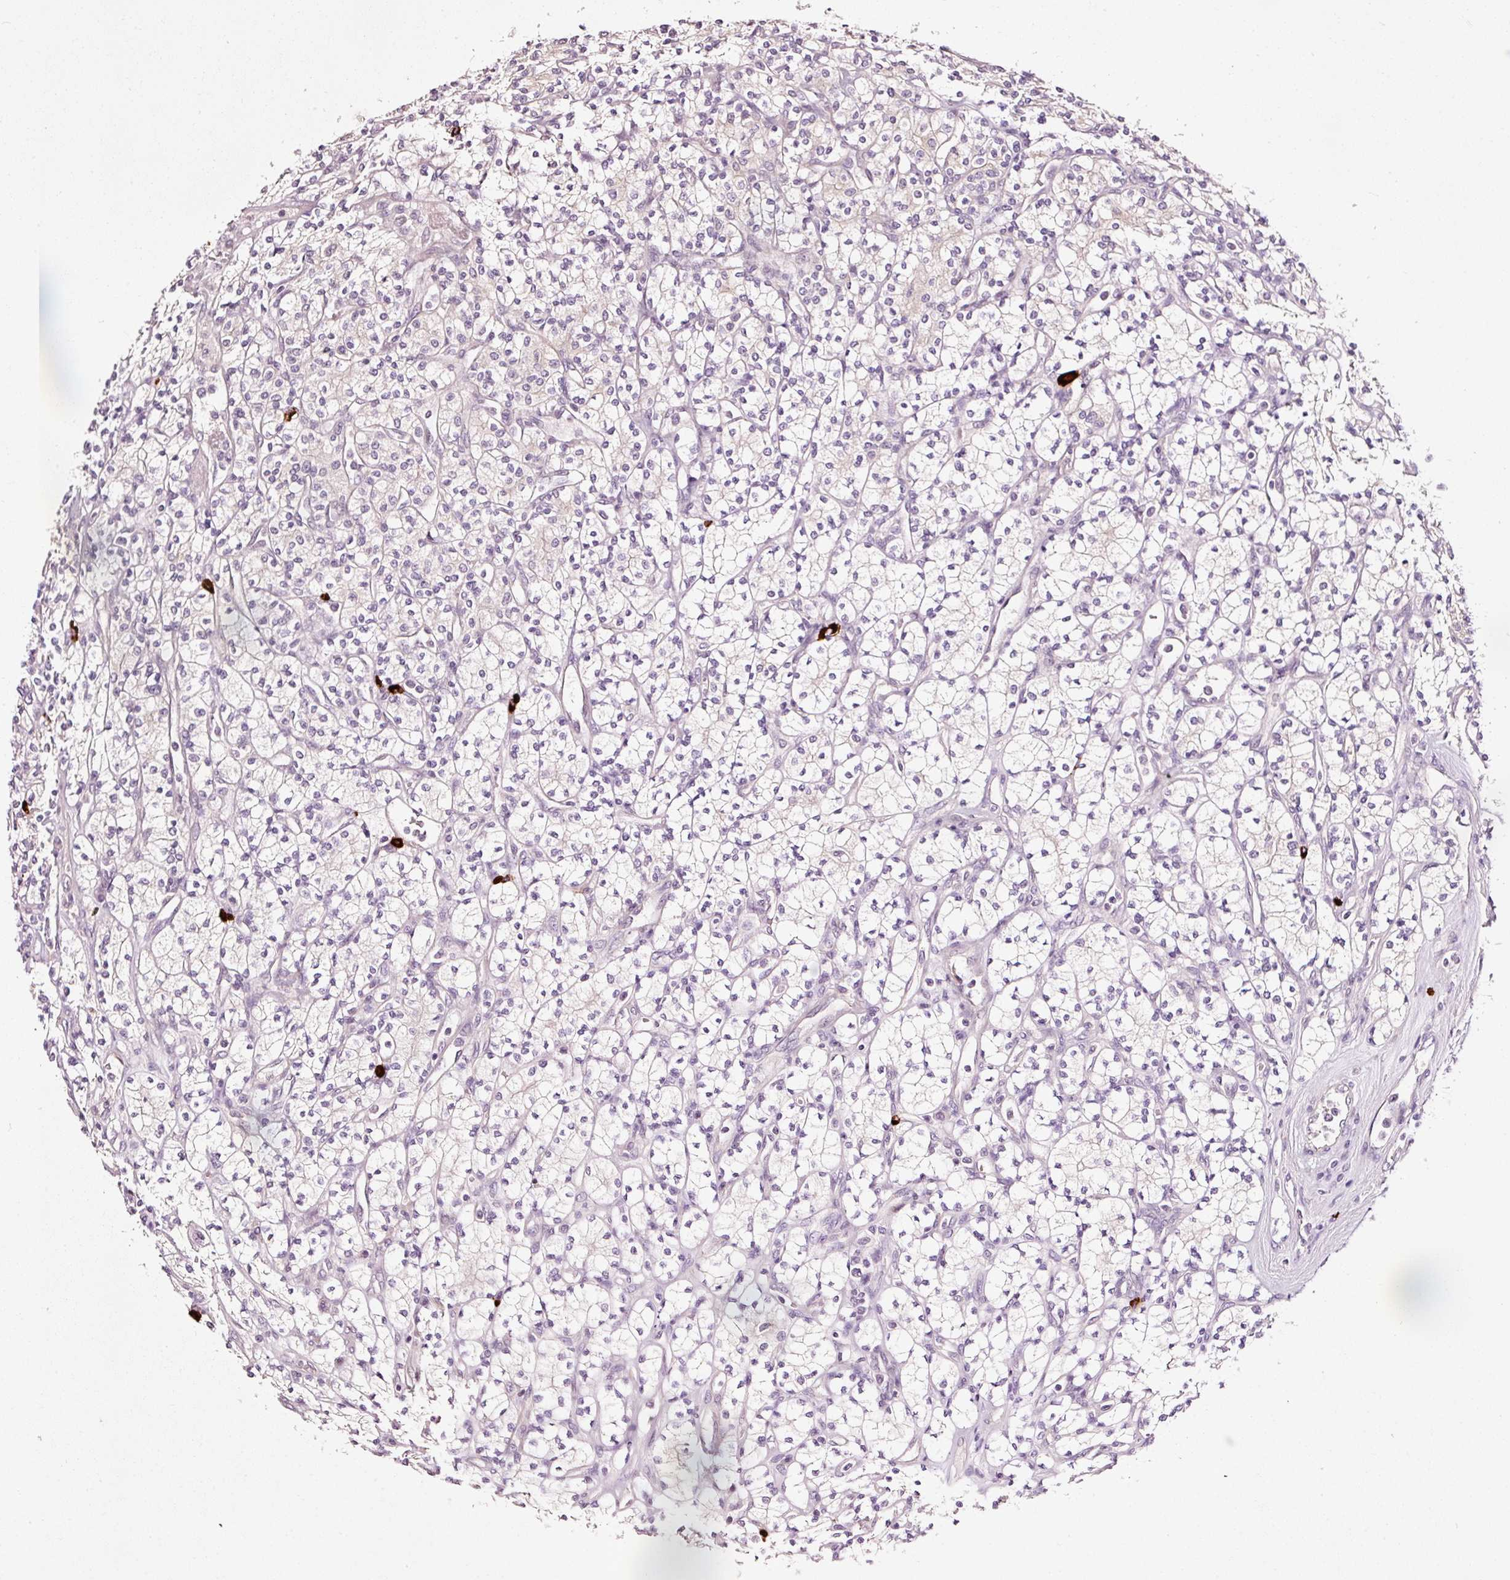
{"staining": {"intensity": "negative", "quantity": "none", "location": "none"}, "tissue": "renal cancer", "cell_type": "Tumor cells", "image_type": "cancer", "snomed": [{"axis": "morphology", "description": "Adenocarcinoma, NOS"}, {"axis": "topography", "description": "Kidney"}], "caption": "High magnification brightfield microscopy of adenocarcinoma (renal) stained with DAB (brown) and counterstained with hematoxylin (blue): tumor cells show no significant positivity.", "gene": "UTP14A", "patient": {"sex": "male", "age": 77}}